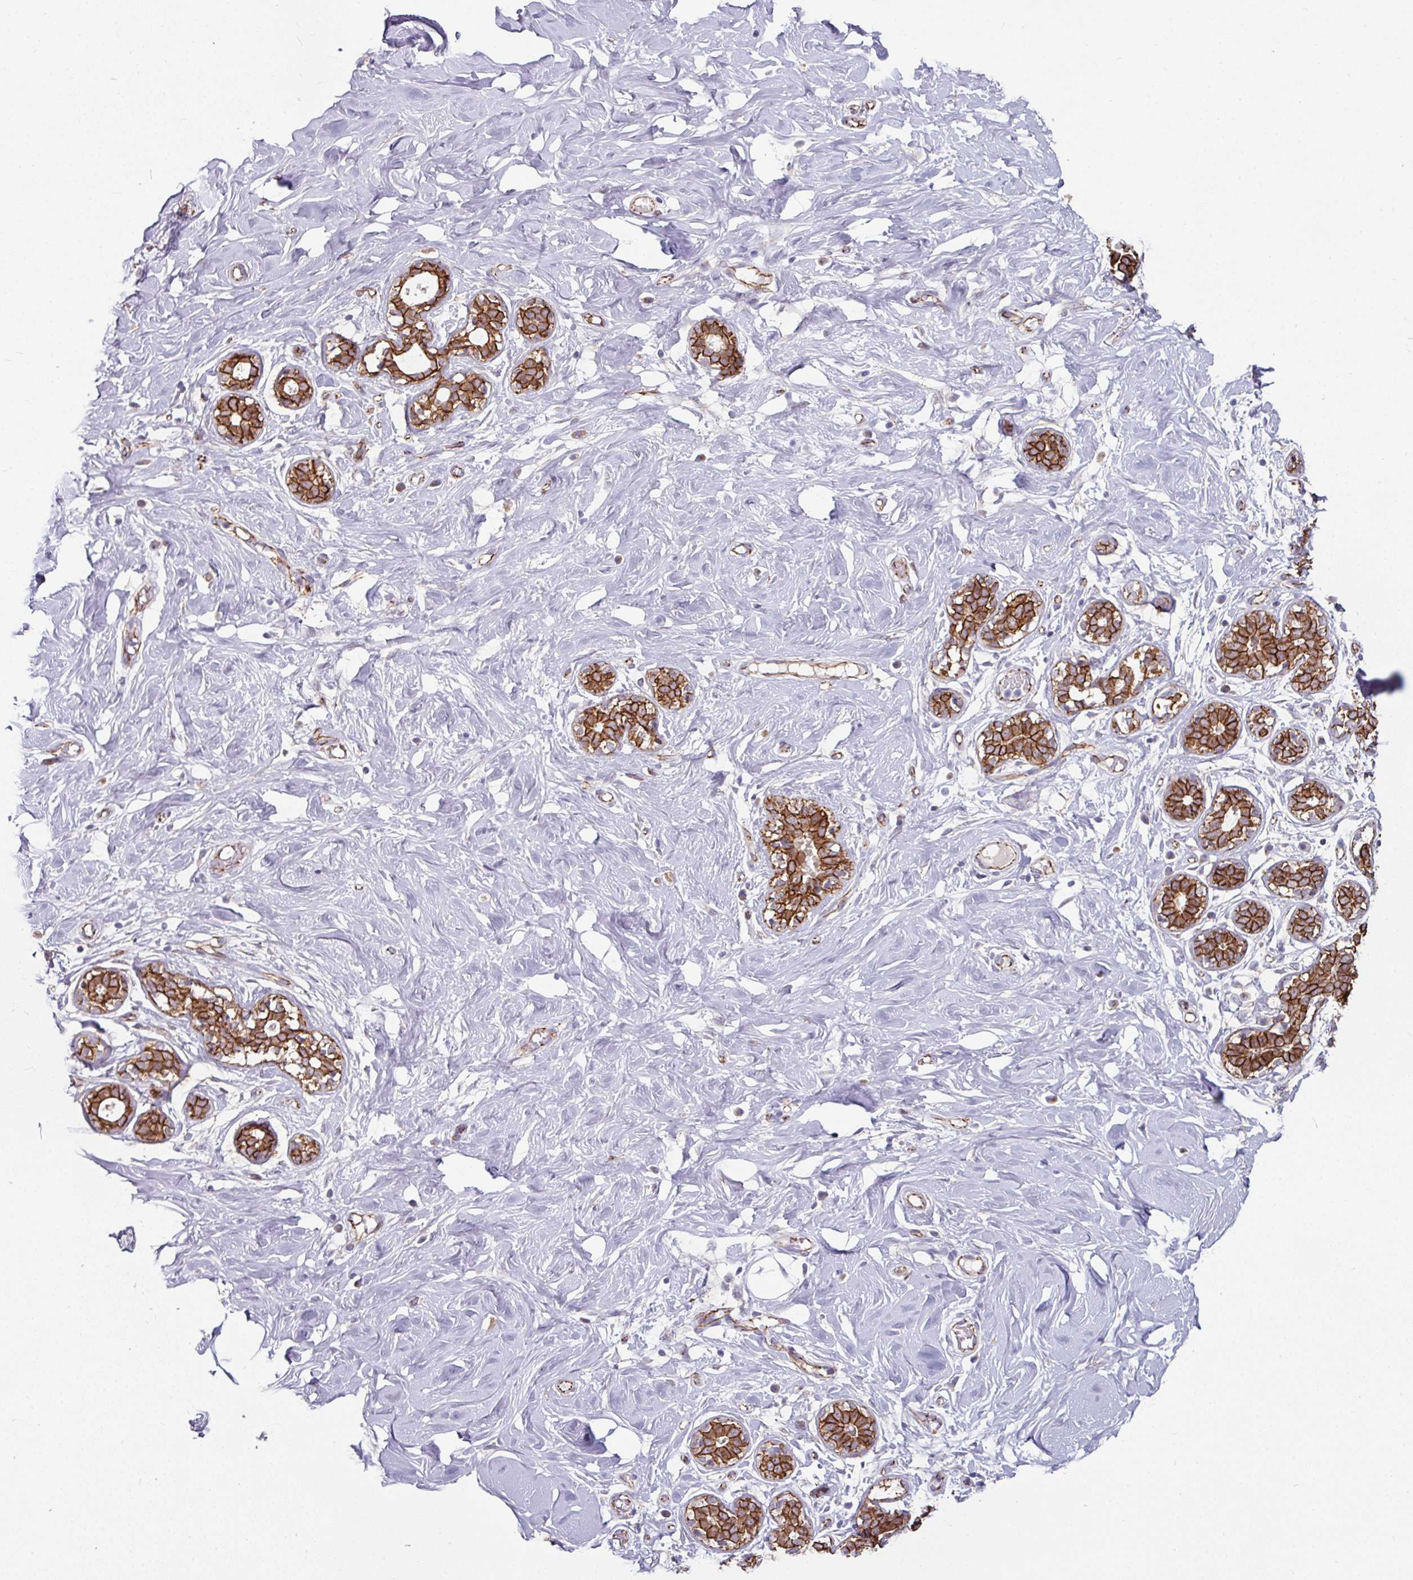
{"staining": {"intensity": "negative", "quantity": "none", "location": "none"}, "tissue": "breast", "cell_type": "Adipocytes", "image_type": "normal", "snomed": [{"axis": "morphology", "description": "Normal tissue, NOS"}, {"axis": "topography", "description": "Breast"}], "caption": "A high-resolution photomicrograph shows IHC staining of unremarkable breast, which shows no significant staining in adipocytes. (DAB (3,3'-diaminobenzidine) immunohistochemistry (IHC), high magnification).", "gene": "JUP", "patient": {"sex": "female", "age": 27}}